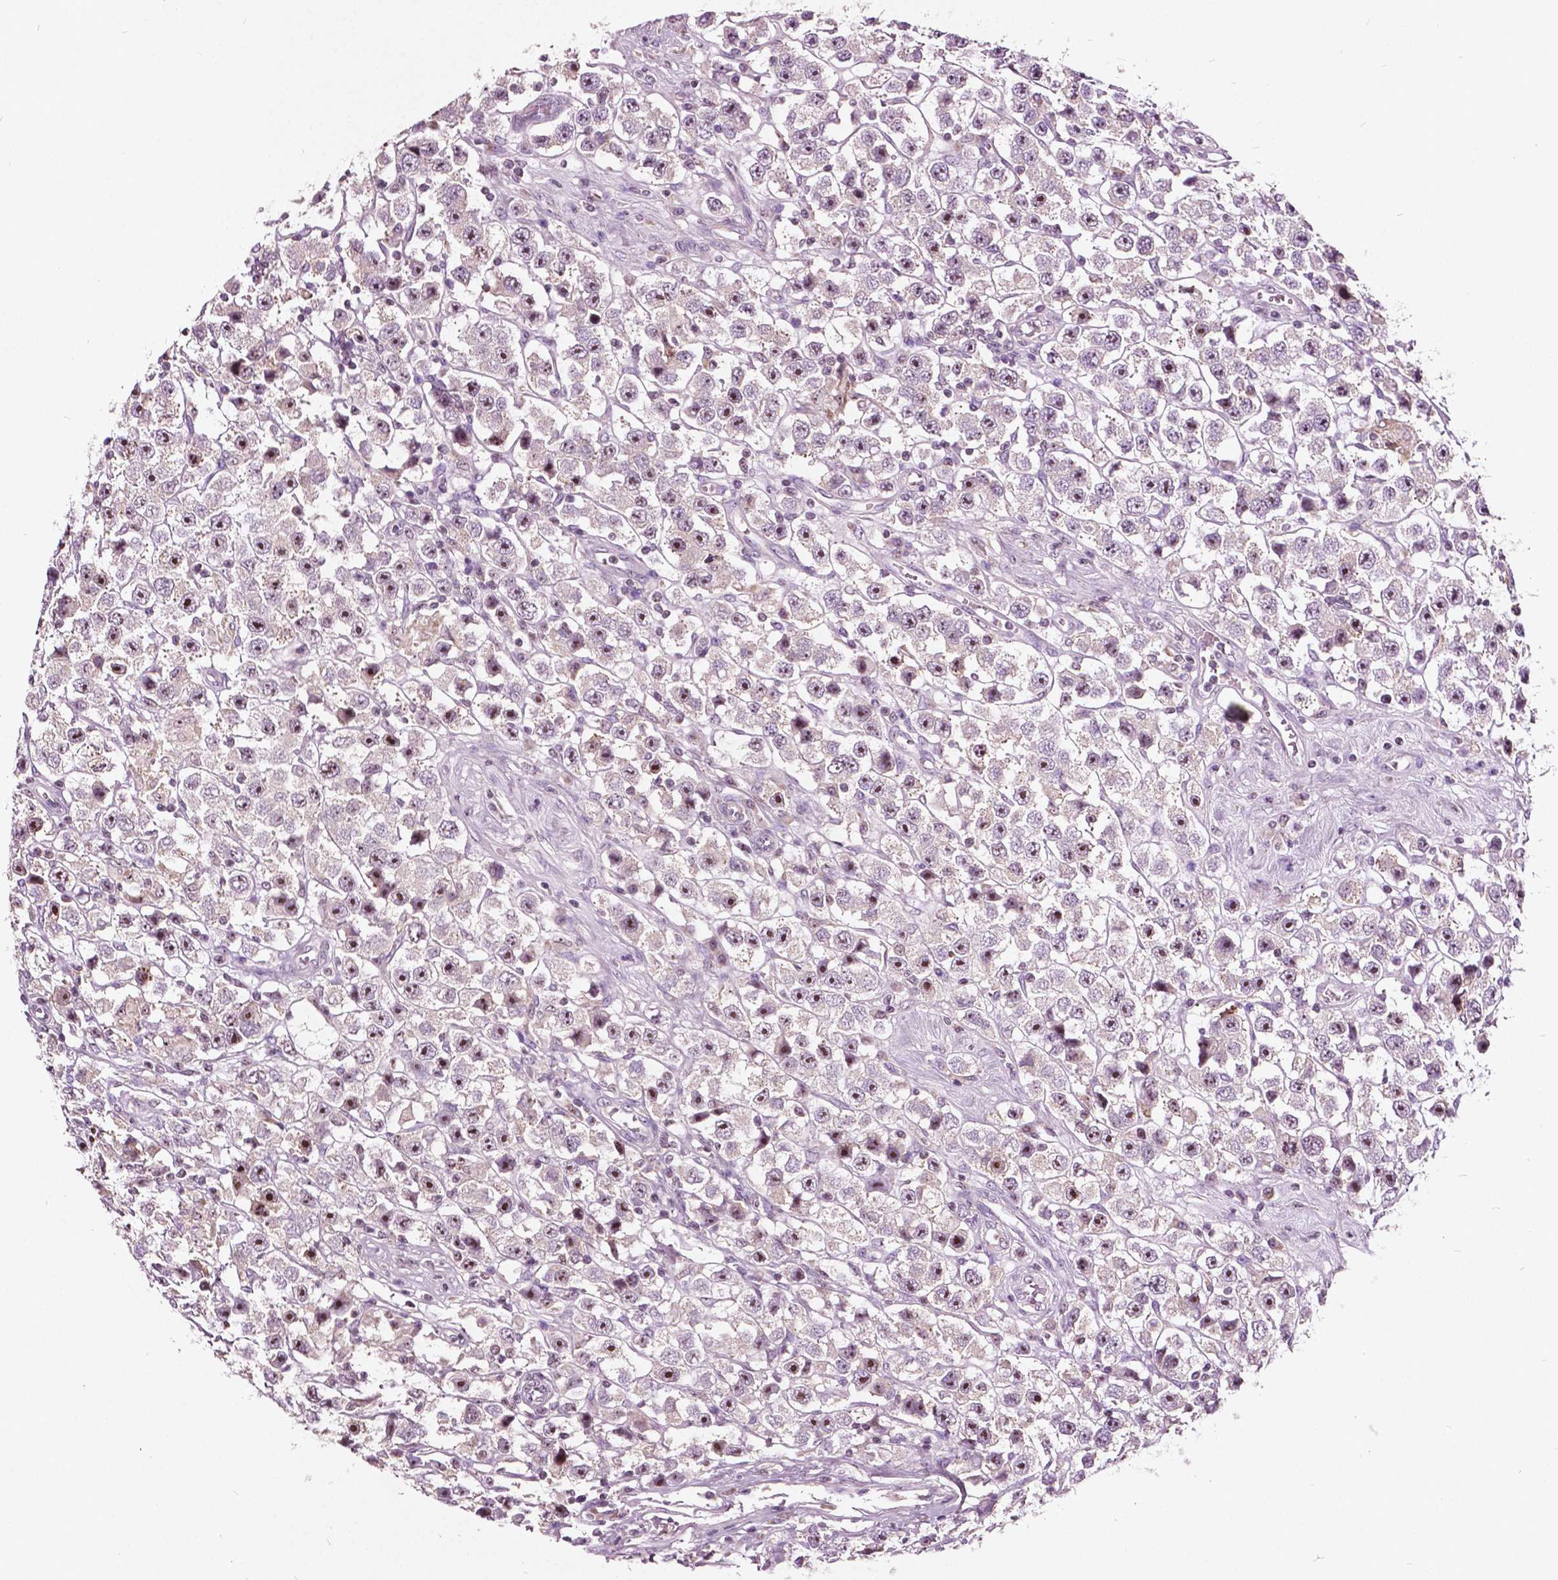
{"staining": {"intensity": "weak", "quantity": "25%-75%", "location": "cytoplasmic/membranous,nuclear"}, "tissue": "testis cancer", "cell_type": "Tumor cells", "image_type": "cancer", "snomed": [{"axis": "morphology", "description": "Seminoma, NOS"}, {"axis": "topography", "description": "Testis"}], "caption": "Weak cytoplasmic/membranous and nuclear protein staining is appreciated in about 25%-75% of tumor cells in testis cancer (seminoma). The staining is performed using DAB brown chromogen to label protein expression. The nuclei are counter-stained blue using hematoxylin.", "gene": "ODF3L2", "patient": {"sex": "male", "age": 45}}